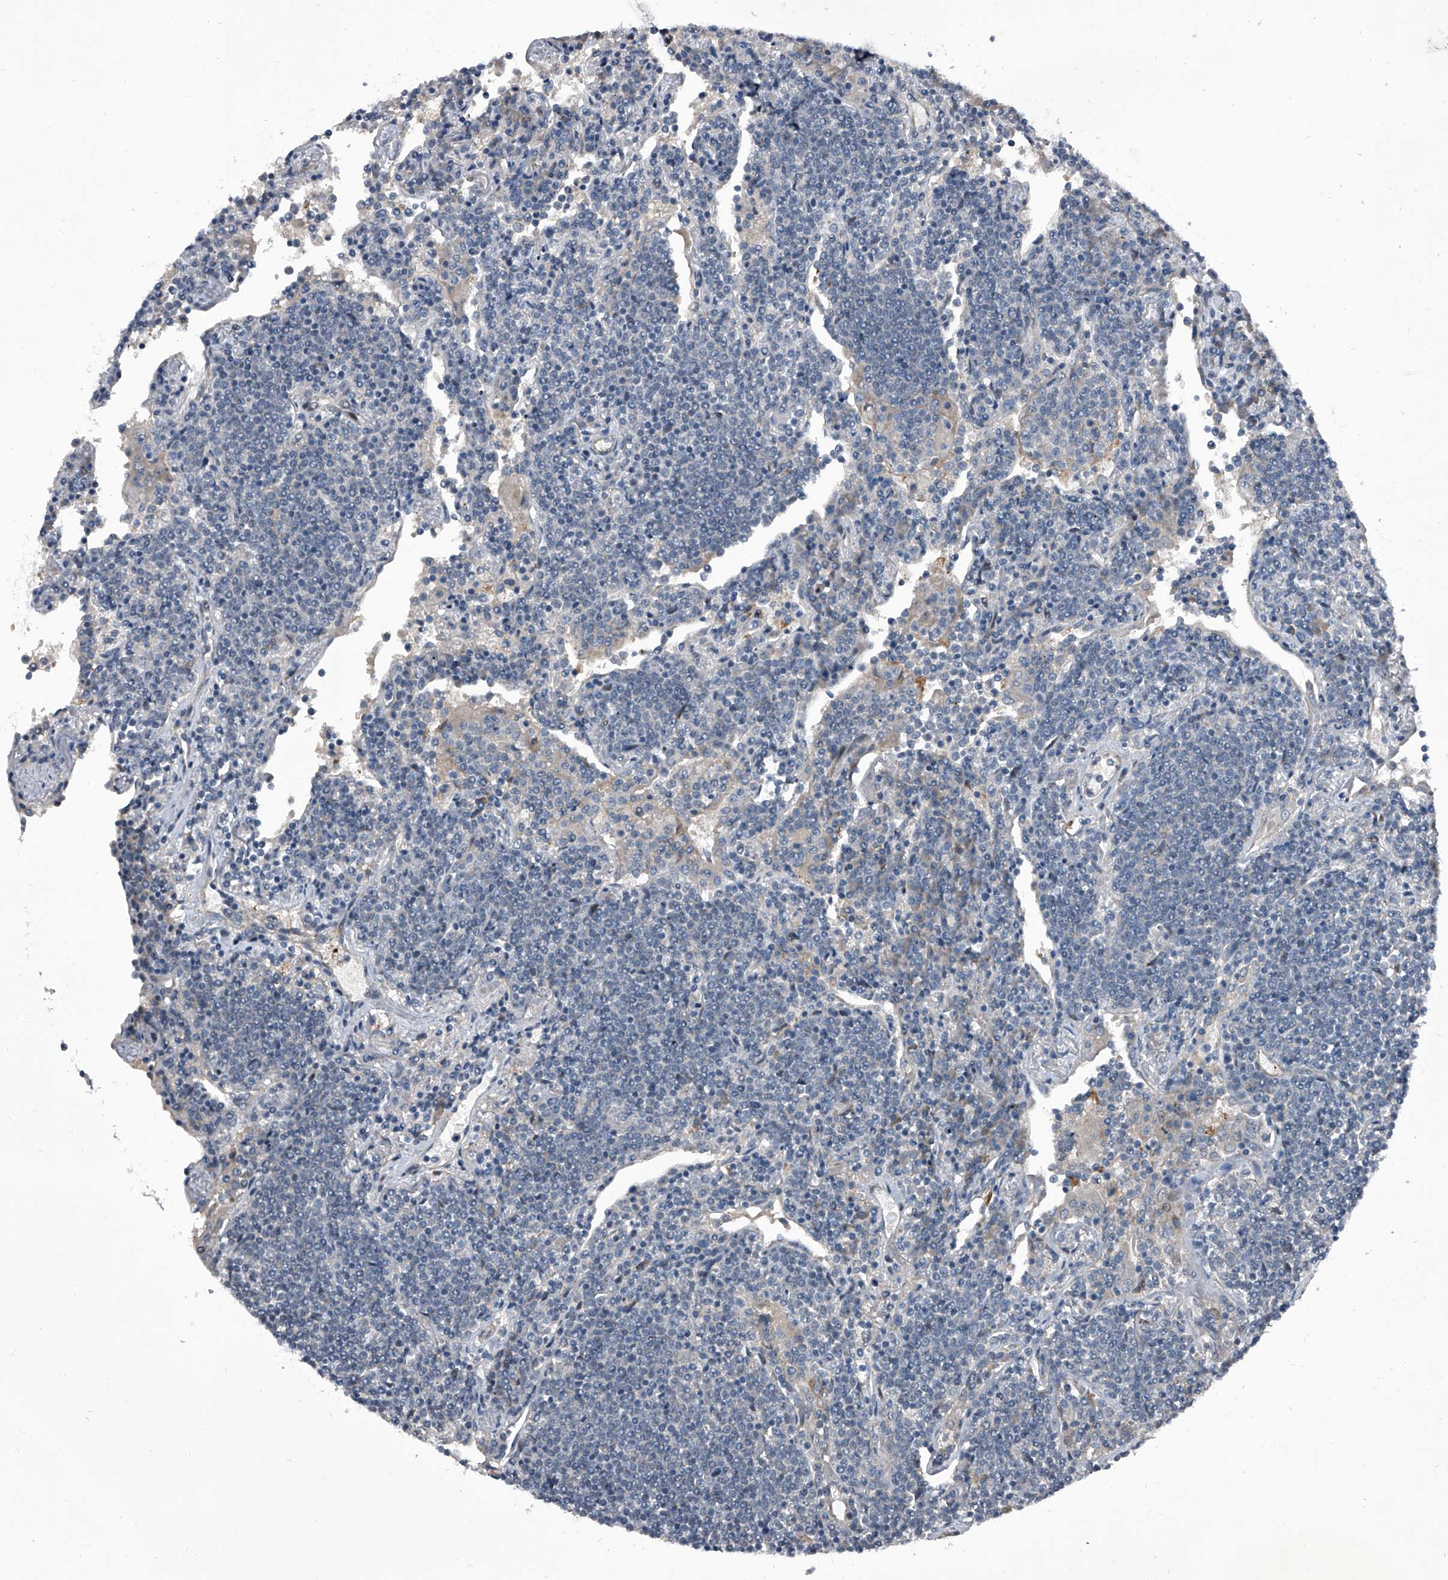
{"staining": {"intensity": "negative", "quantity": "none", "location": "none"}, "tissue": "lymphoma", "cell_type": "Tumor cells", "image_type": "cancer", "snomed": [{"axis": "morphology", "description": "Malignant lymphoma, non-Hodgkin's type, Low grade"}, {"axis": "topography", "description": "Lung"}], "caption": "The immunohistochemistry micrograph has no significant staining in tumor cells of lymphoma tissue. (Stains: DAB immunohistochemistry with hematoxylin counter stain, Microscopy: brightfield microscopy at high magnification).", "gene": "ELK4", "patient": {"sex": "female", "age": 71}}